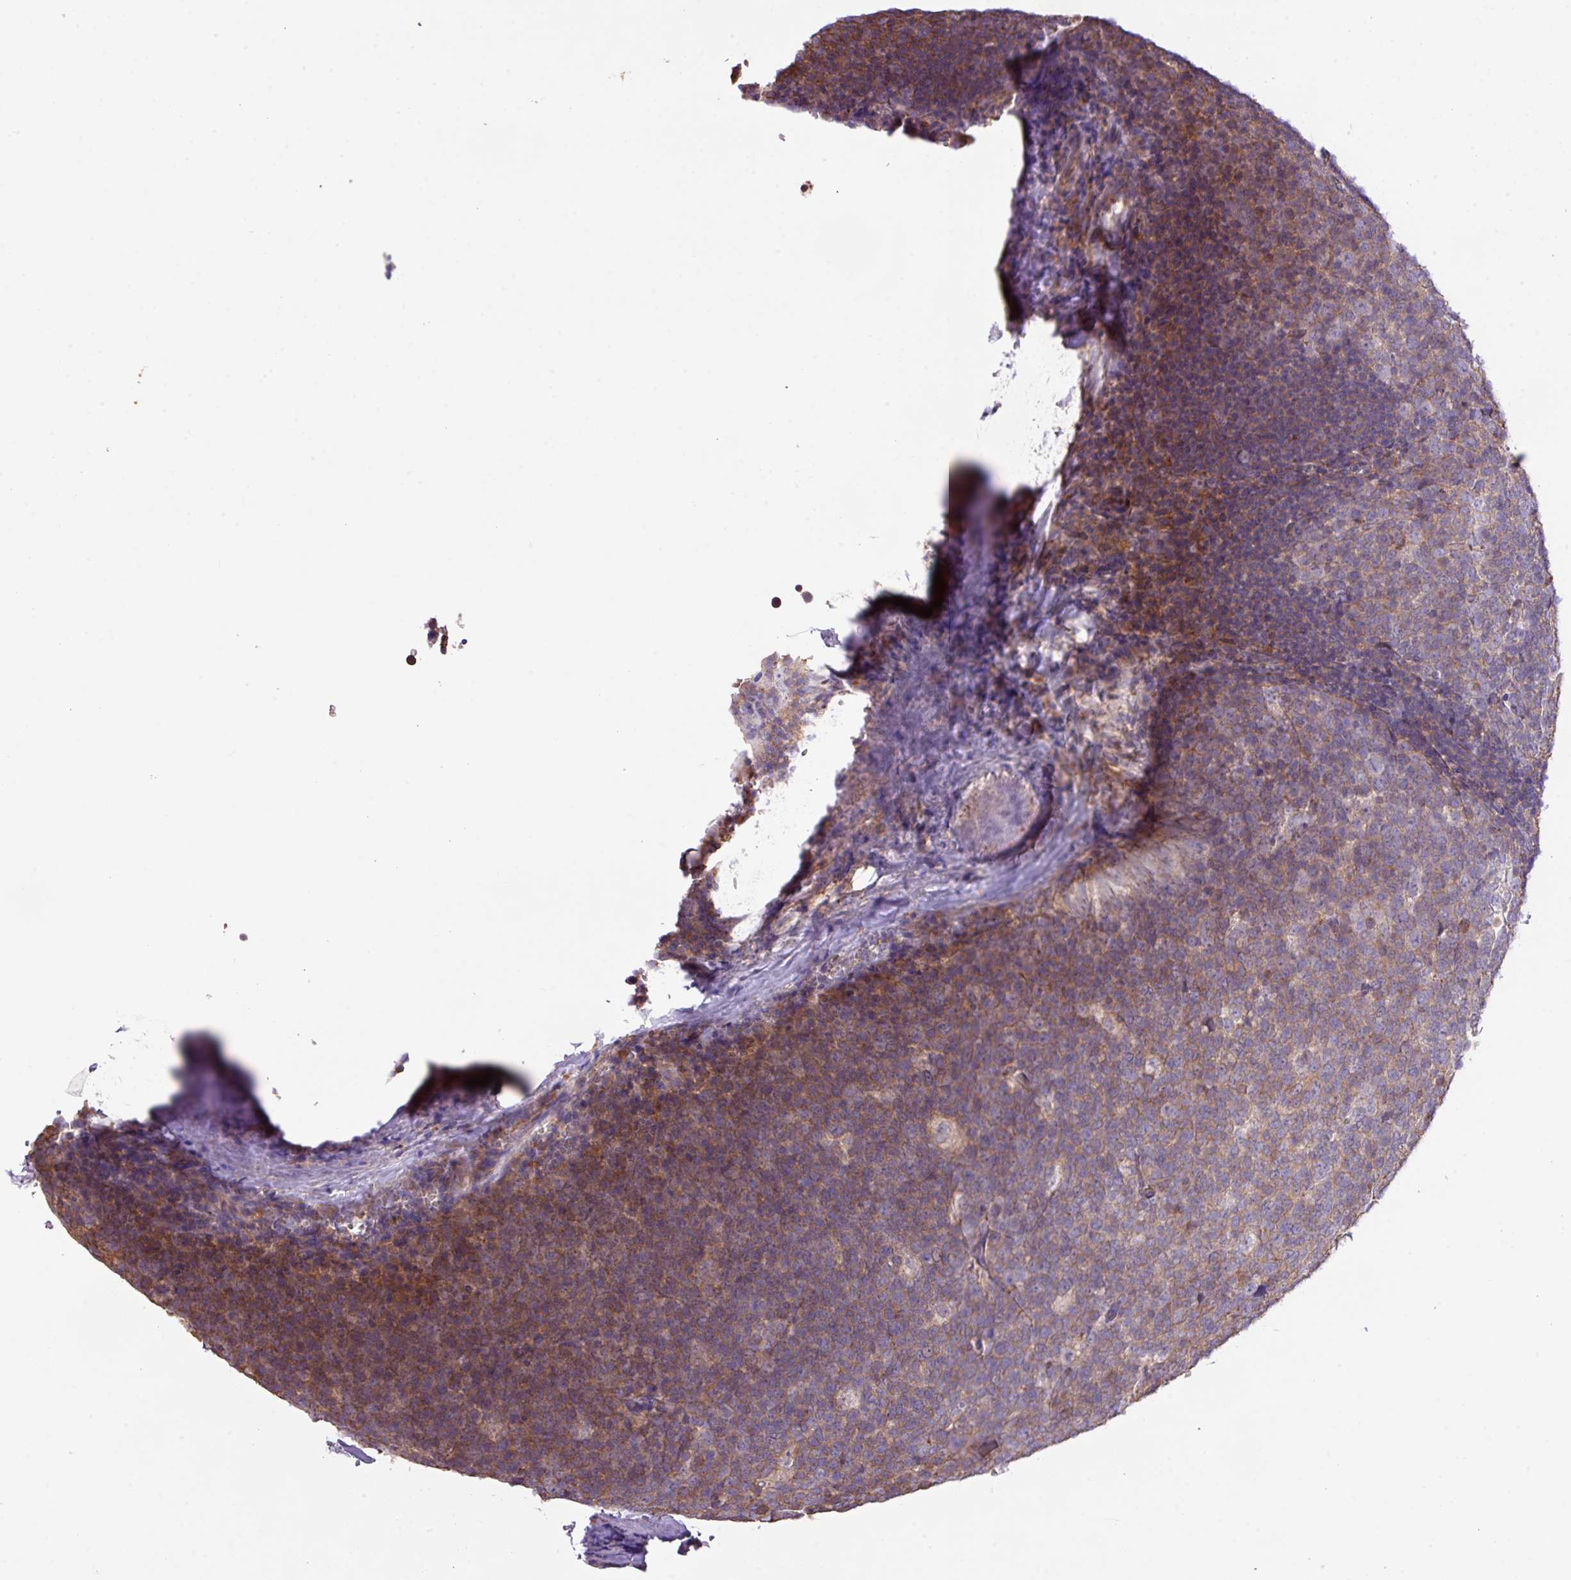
{"staining": {"intensity": "moderate", "quantity": "<25%", "location": "cytoplasmic/membranous"}, "tissue": "tonsil", "cell_type": "Germinal center cells", "image_type": "normal", "snomed": [{"axis": "morphology", "description": "Normal tissue, NOS"}, {"axis": "topography", "description": "Tonsil"}], "caption": "Tonsil stained with immunohistochemistry (IHC) displays moderate cytoplasmic/membranous expression in approximately <25% of germinal center cells.", "gene": "LRRC41", "patient": {"sex": "male", "age": 27}}